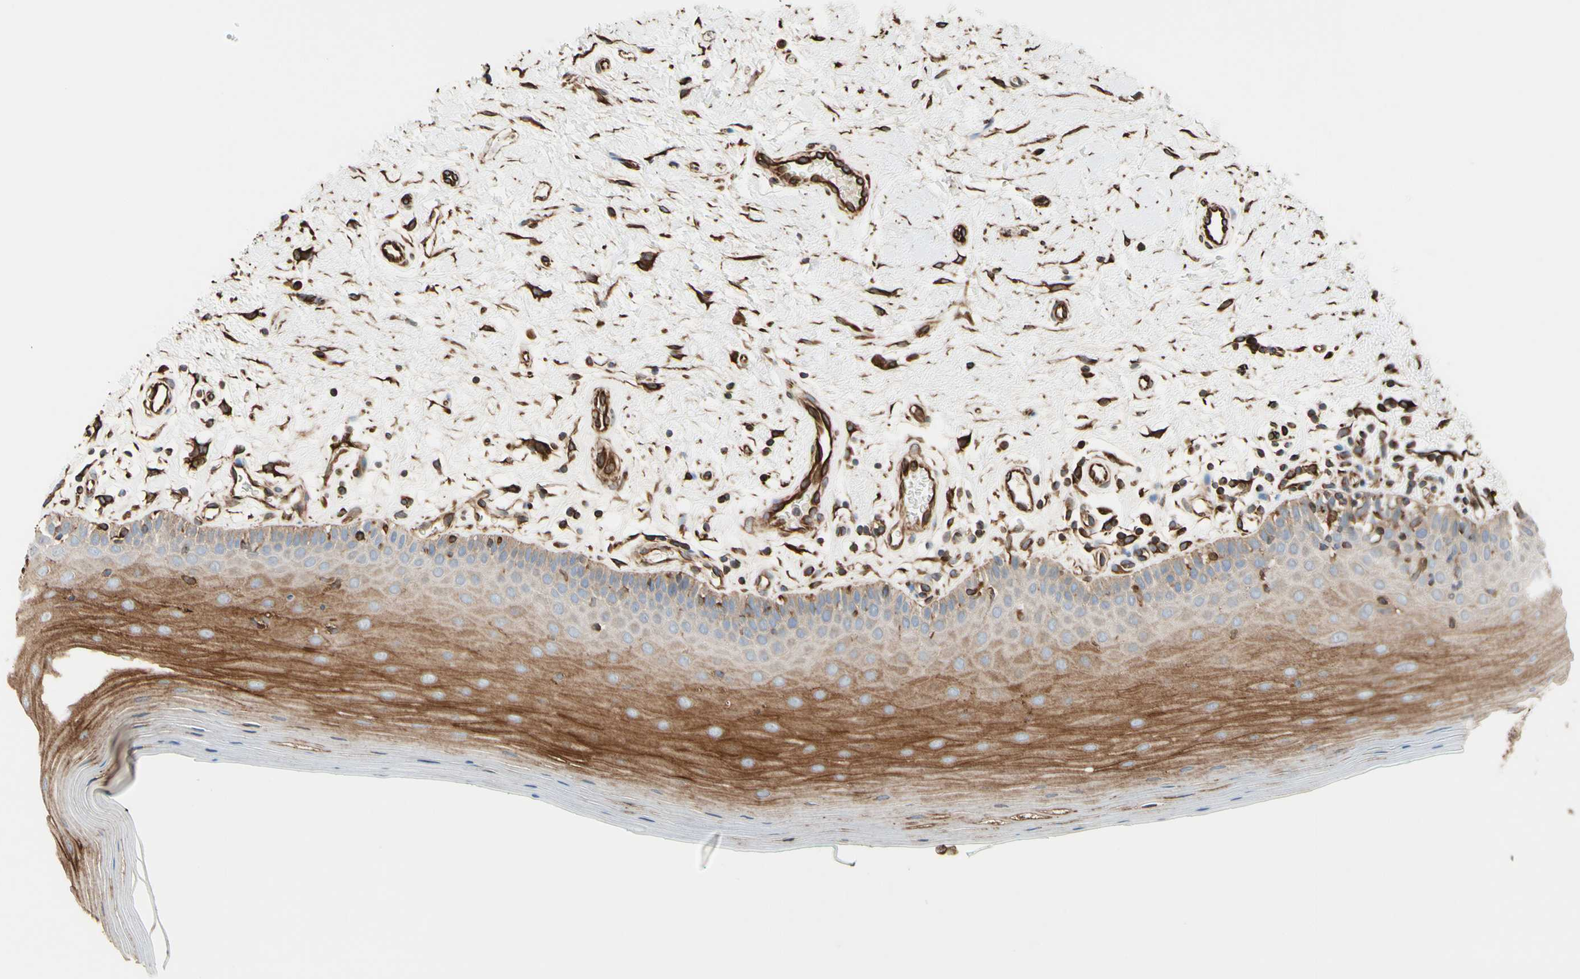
{"staining": {"intensity": "moderate", "quantity": "25%-75%", "location": "cytoplasmic/membranous"}, "tissue": "oral mucosa", "cell_type": "Squamous epithelial cells", "image_type": "normal", "snomed": [{"axis": "morphology", "description": "Normal tissue, NOS"}, {"axis": "topography", "description": "Skeletal muscle"}, {"axis": "topography", "description": "Oral tissue"}], "caption": "Squamous epithelial cells reveal medium levels of moderate cytoplasmic/membranous staining in approximately 25%-75% of cells in unremarkable oral mucosa.", "gene": "TRAF2", "patient": {"sex": "male", "age": 58}}